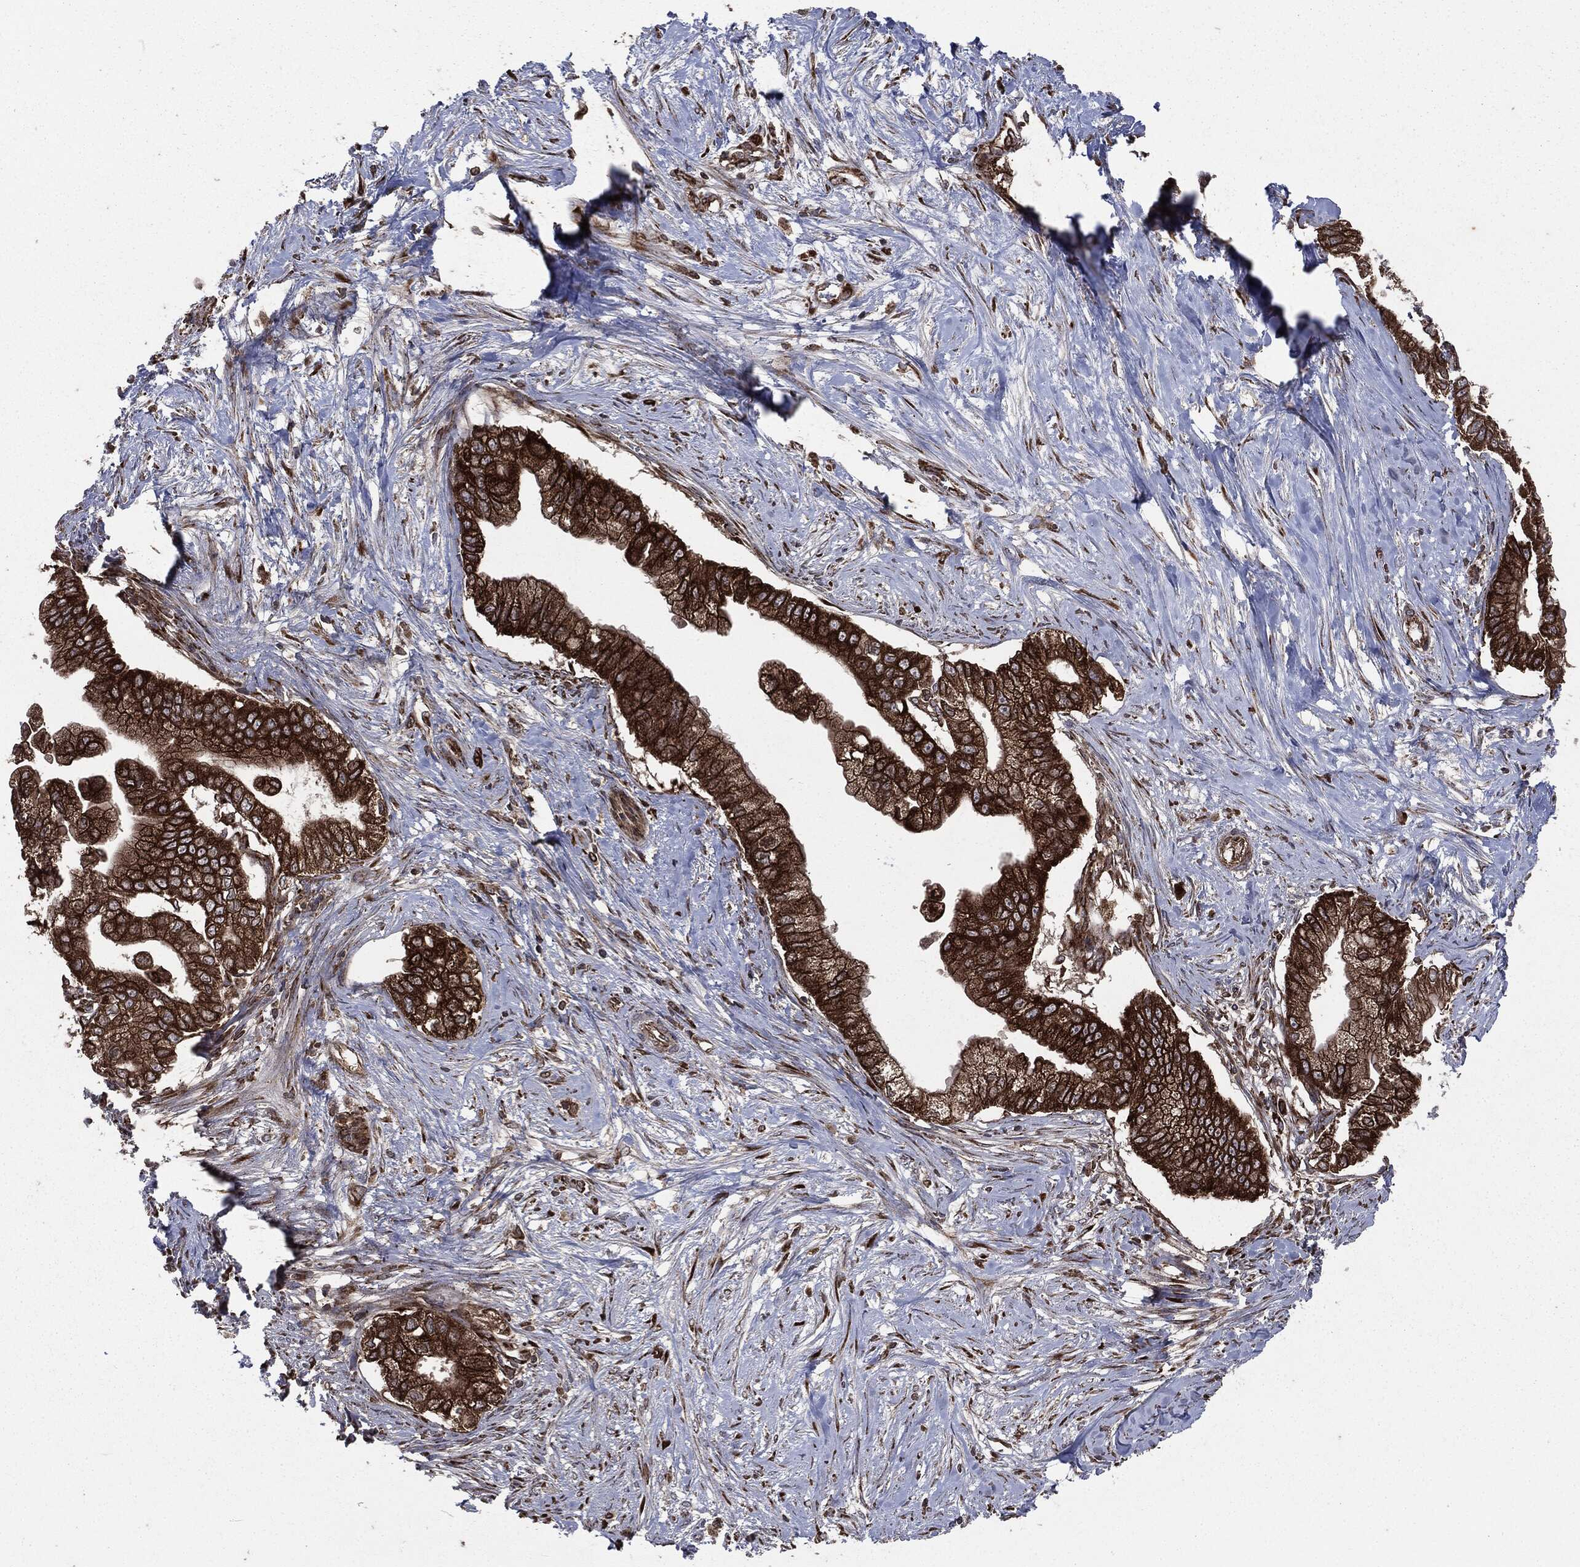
{"staining": {"intensity": "strong", "quantity": ">75%", "location": "cytoplasmic/membranous"}, "tissue": "pancreatic cancer", "cell_type": "Tumor cells", "image_type": "cancer", "snomed": [{"axis": "morphology", "description": "Adenocarcinoma, NOS"}, {"axis": "topography", "description": "Pancreas"}], "caption": "This image exhibits immunohistochemistry staining of pancreatic adenocarcinoma, with high strong cytoplasmic/membranous expression in about >75% of tumor cells.", "gene": "PLOD3", "patient": {"sex": "male", "age": 70}}